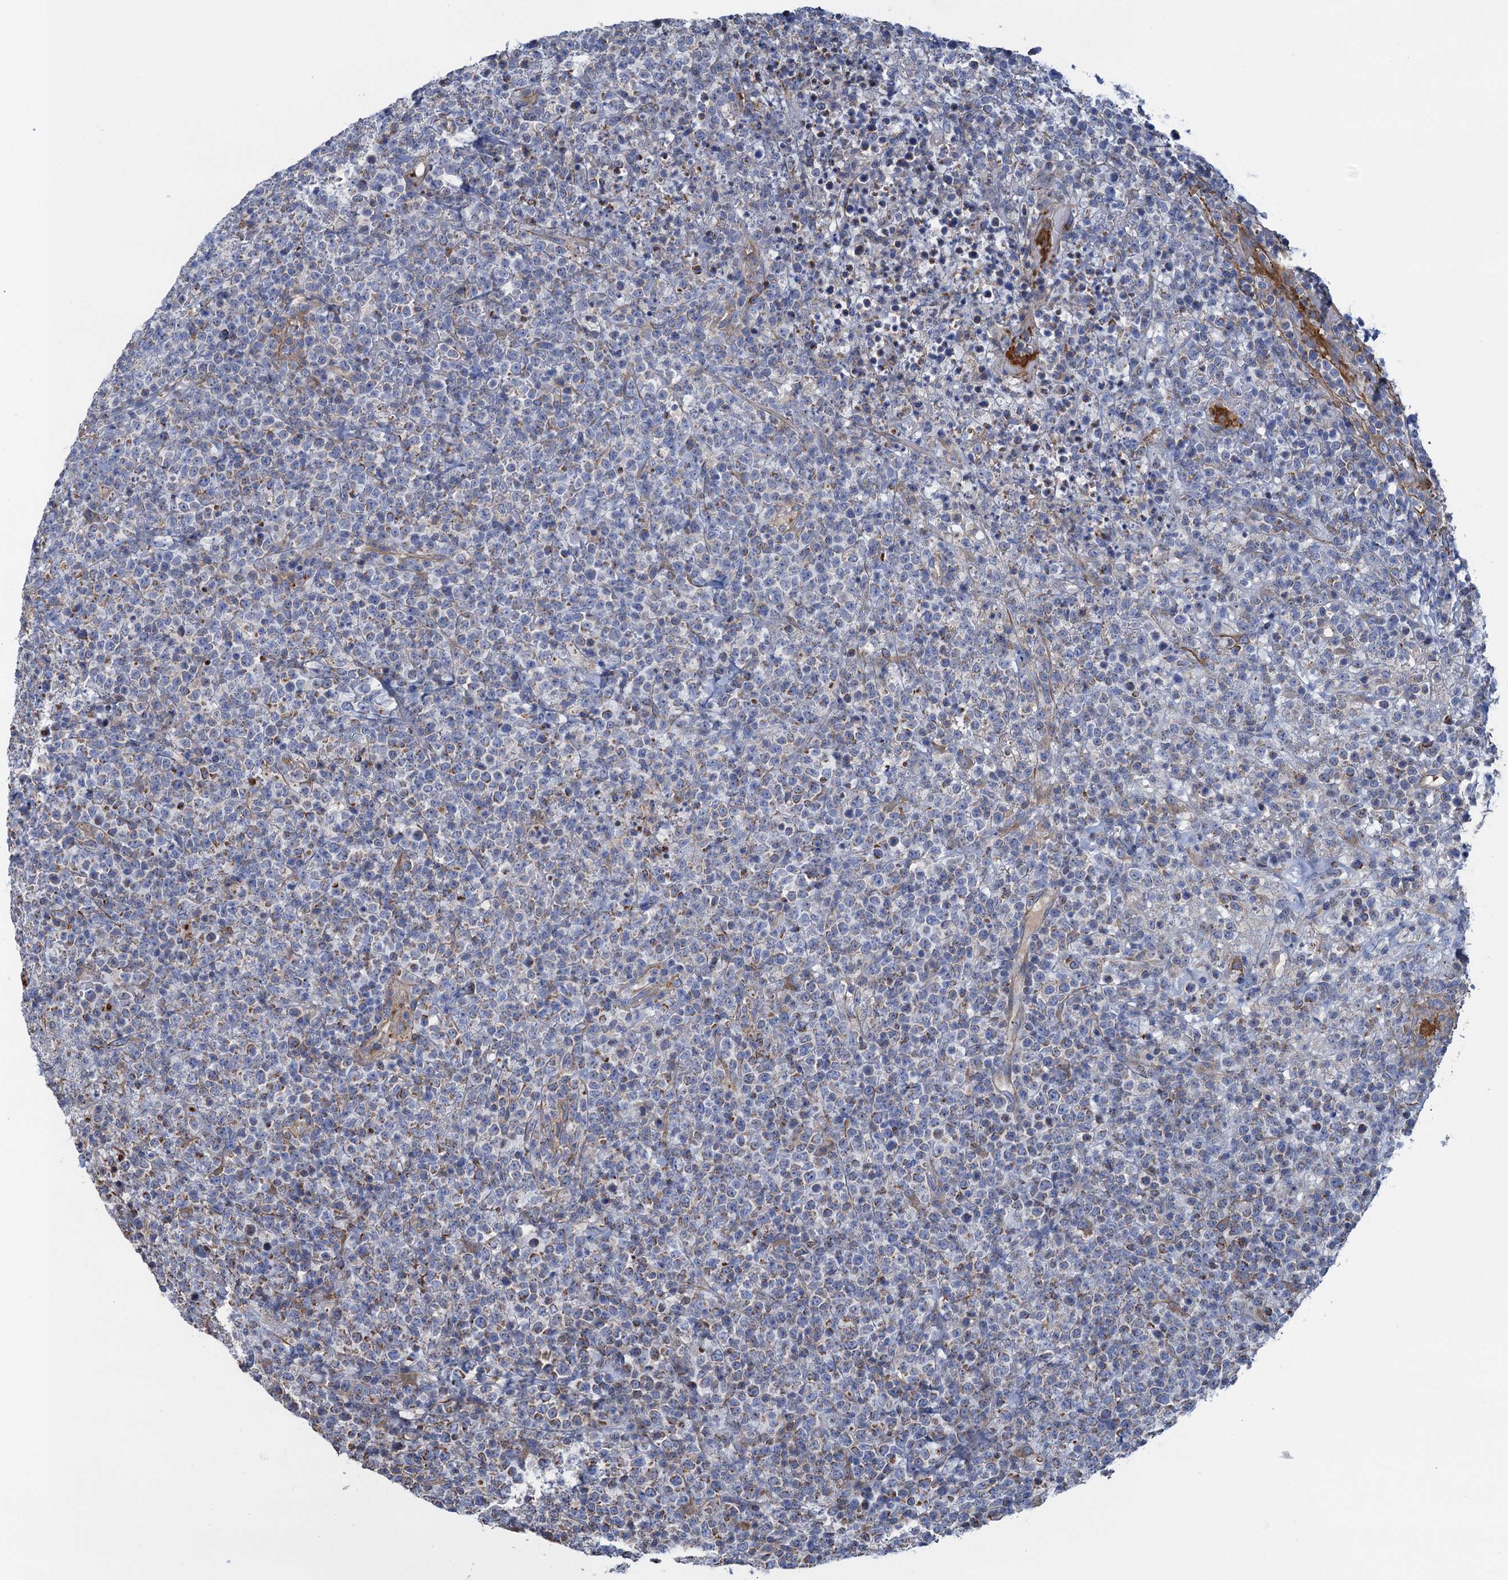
{"staining": {"intensity": "moderate", "quantity": "<25%", "location": "cytoplasmic/membranous"}, "tissue": "lymphoma", "cell_type": "Tumor cells", "image_type": "cancer", "snomed": [{"axis": "morphology", "description": "Malignant lymphoma, non-Hodgkin's type, High grade"}, {"axis": "topography", "description": "Colon"}], "caption": "This histopathology image exhibits immunohistochemistry staining of lymphoma, with low moderate cytoplasmic/membranous positivity in approximately <25% of tumor cells.", "gene": "GCSH", "patient": {"sex": "female", "age": 53}}